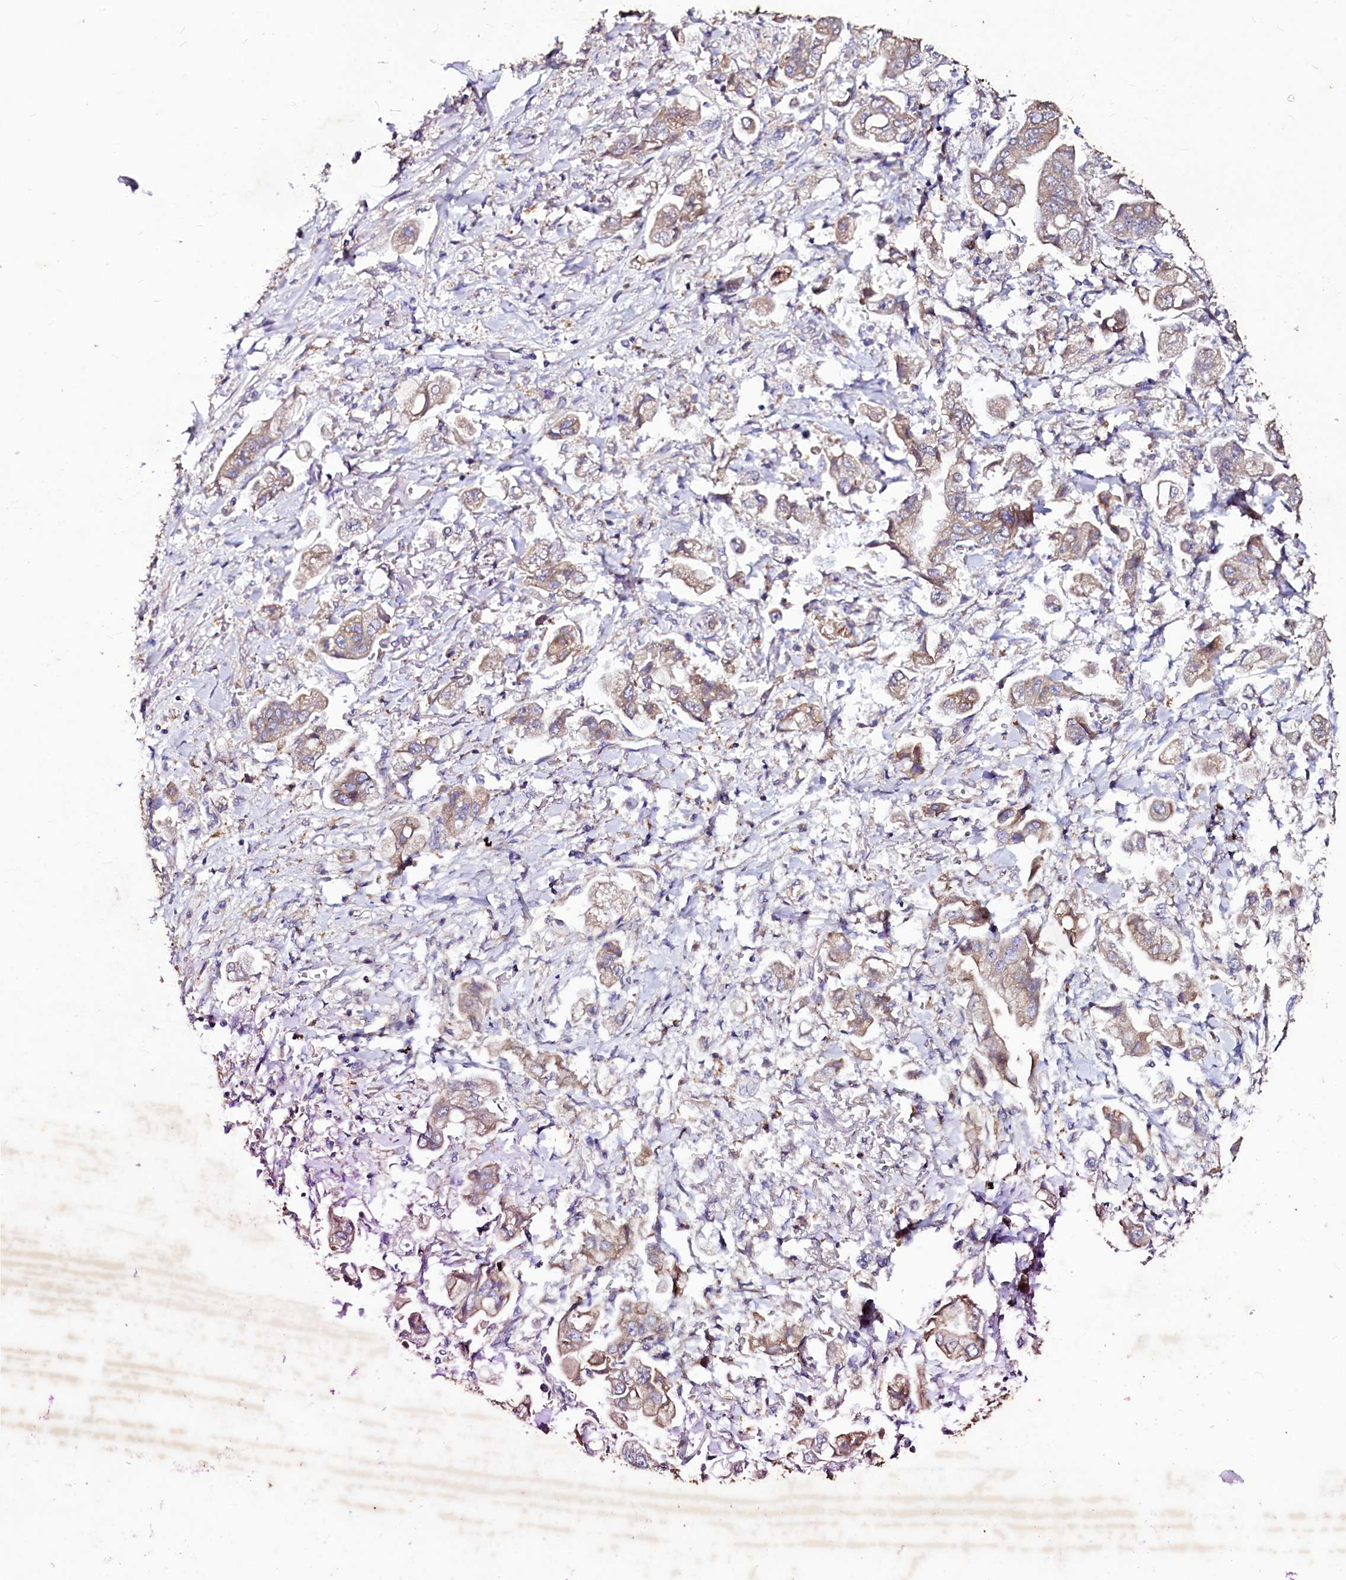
{"staining": {"intensity": "weak", "quantity": ">75%", "location": "cytoplasmic/membranous"}, "tissue": "stomach cancer", "cell_type": "Tumor cells", "image_type": "cancer", "snomed": [{"axis": "morphology", "description": "Adenocarcinoma, NOS"}, {"axis": "topography", "description": "Stomach"}], "caption": "There is low levels of weak cytoplasmic/membranous expression in tumor cells of stomach adenocarcinoma, as demonstrated by immunohistochemical staining (brown color).", "gene": "SELENOT", "patient": {"sex": "male", "age": 62}}